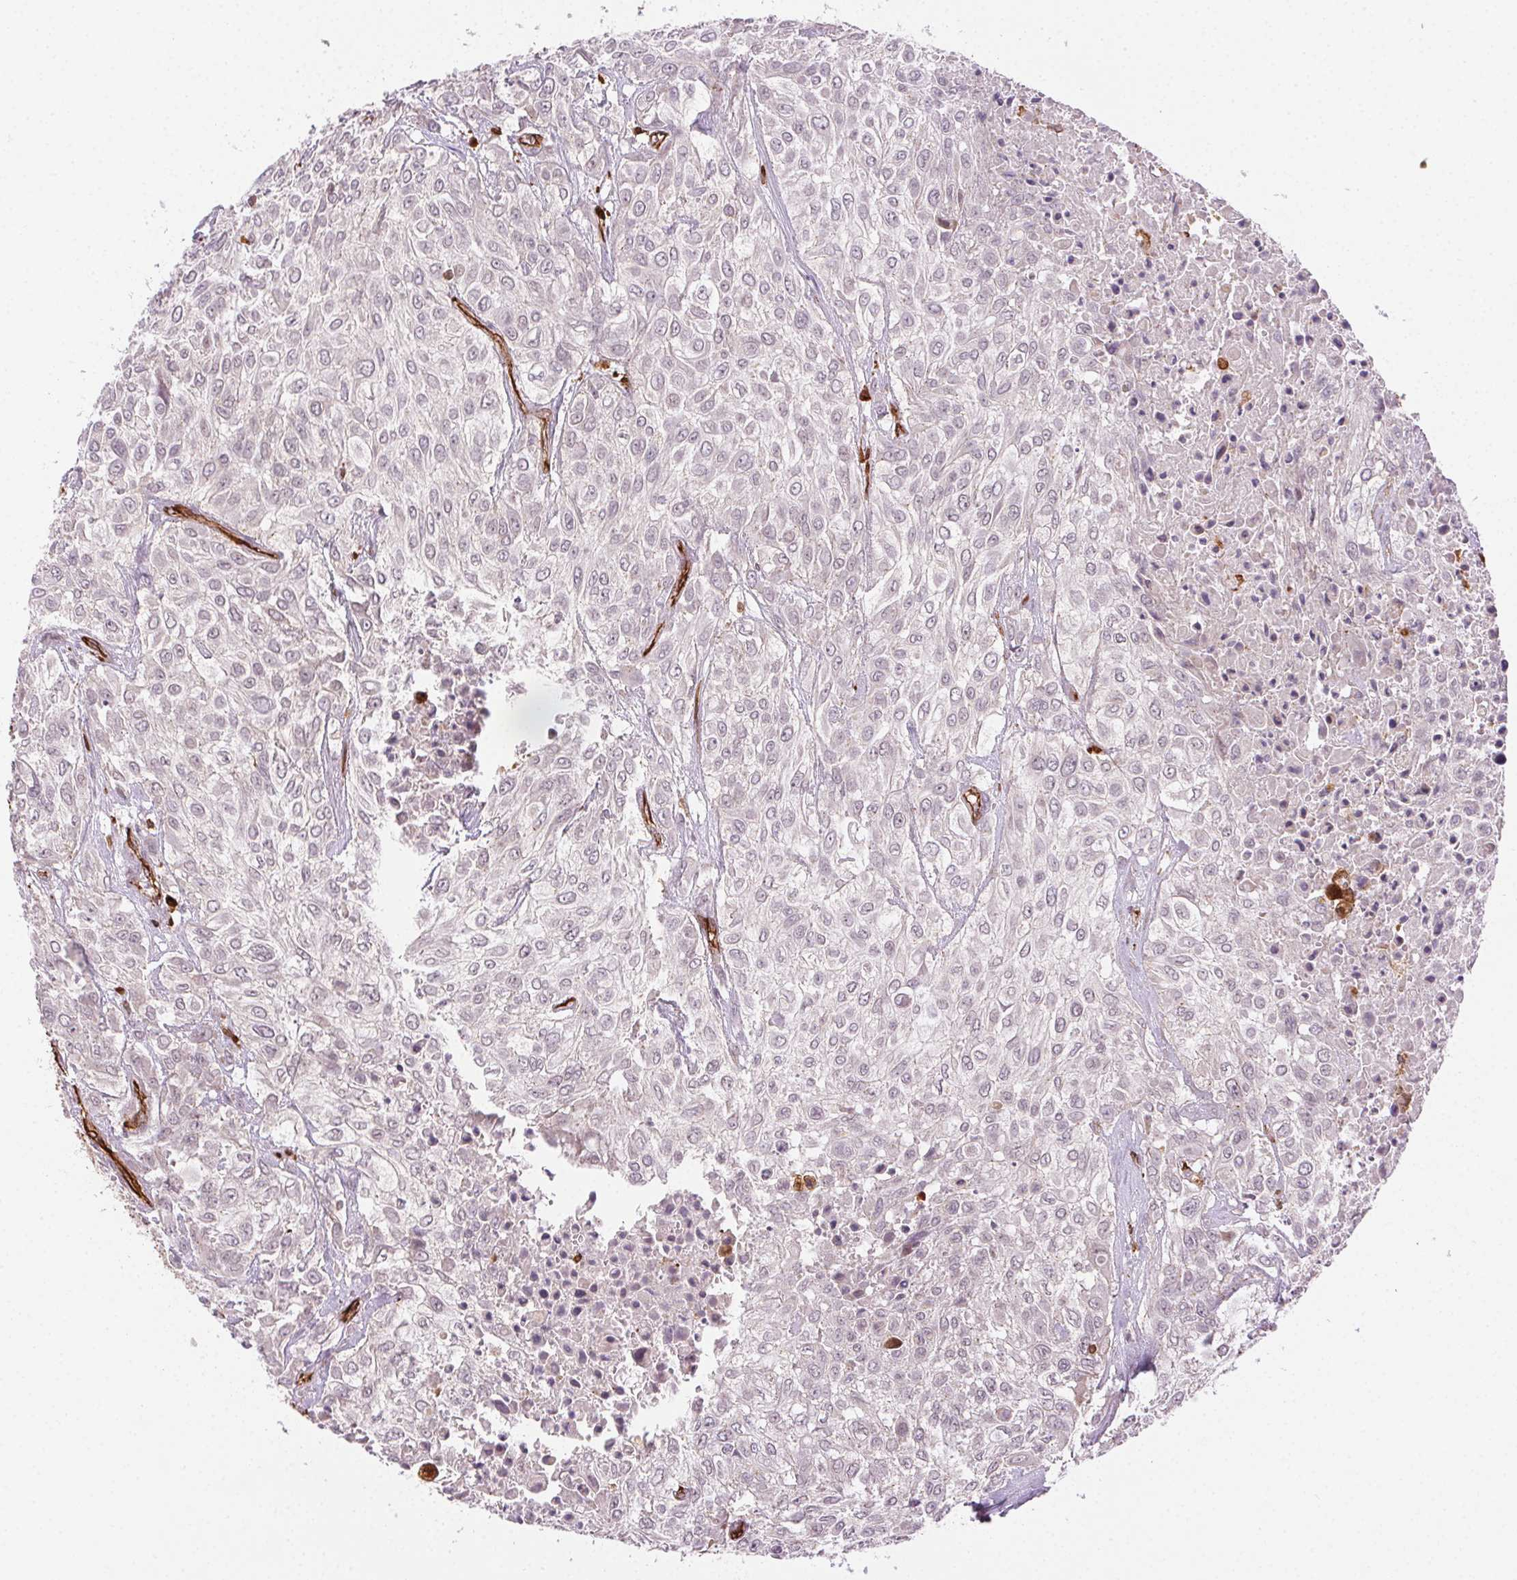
{"staining": {"intensity": "negative", "quantity": "none", "location": "none"}, "tissue": "urothelial cancer", "cell_type": "Tumor cells", "image_type": "cancer", "snomed": [{"axis": "morphology", "description": "Urothelial carcinoma, High grade"}, {"axis": "topography", "description": "Urinary bladder"}], "caption": "High power microscopy photomicrograph of an IHC image of high-grade urothelial carcinoma, revealing no significant staining in tumor cells.", "gene": "RNASET2", "patient": {"sex": "male", "age": 57}}